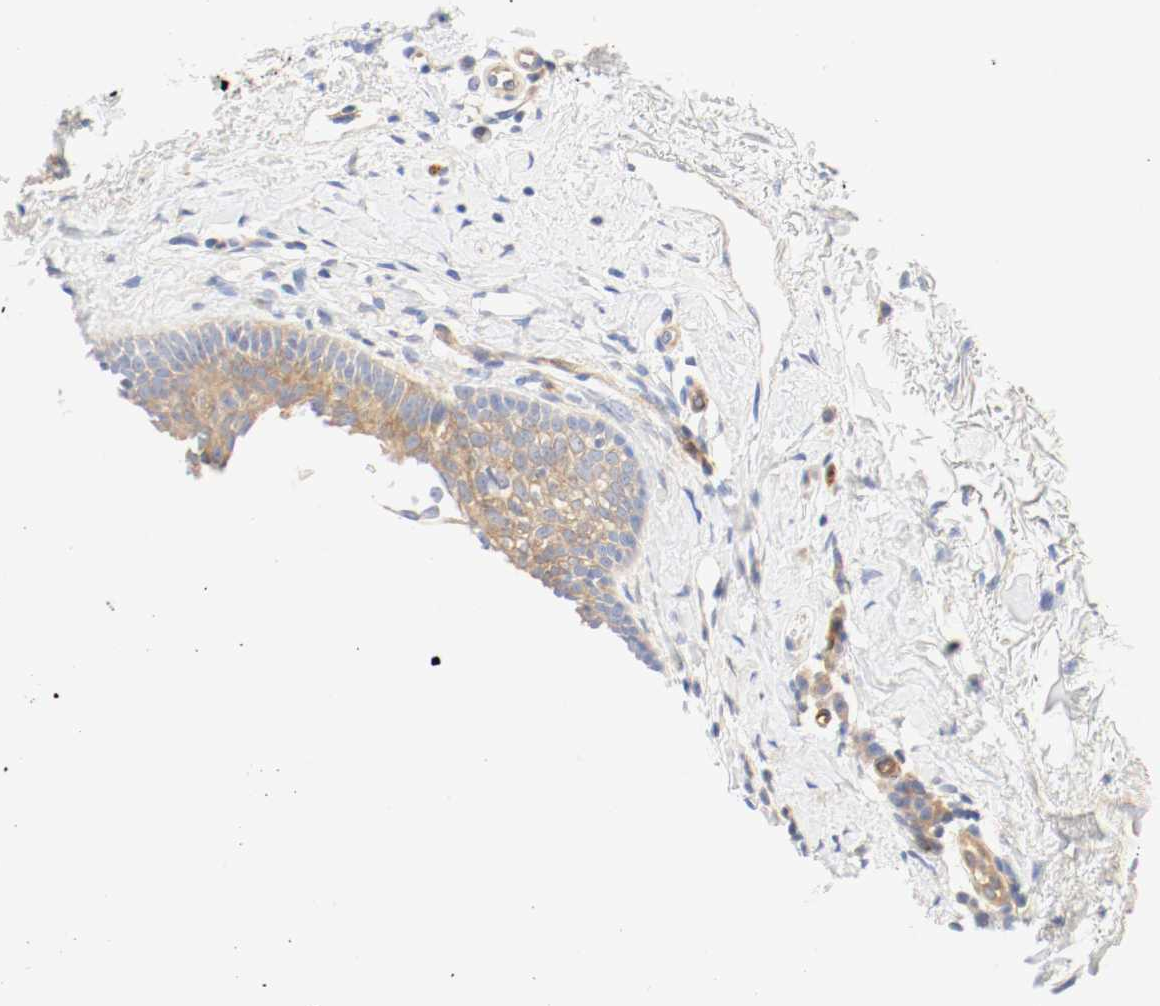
{"staining": {"intensity": "moderate", "quantity": ">75%", "location": "cytoplasmic/membranous"}, "tissue": "skin cancer", "cell_type": "Tumor cells", "image_type": "cancer", "snomed": [{"axis": "morphology", "description": "Normal tissue, NOS"}, {"axis": "morphology", "description": "Basal cell carcinoma"}, {"axis": "topography", "description": "Skin"}], "caption": "Brown immunohistochemical staining in basal cell carcinoma (skin) reveals moderate cytoplasmic/membranous expression in about >75% of tumor cells.", "gene": "GIT1", "patient": {"sex": "female", "age": 69}}